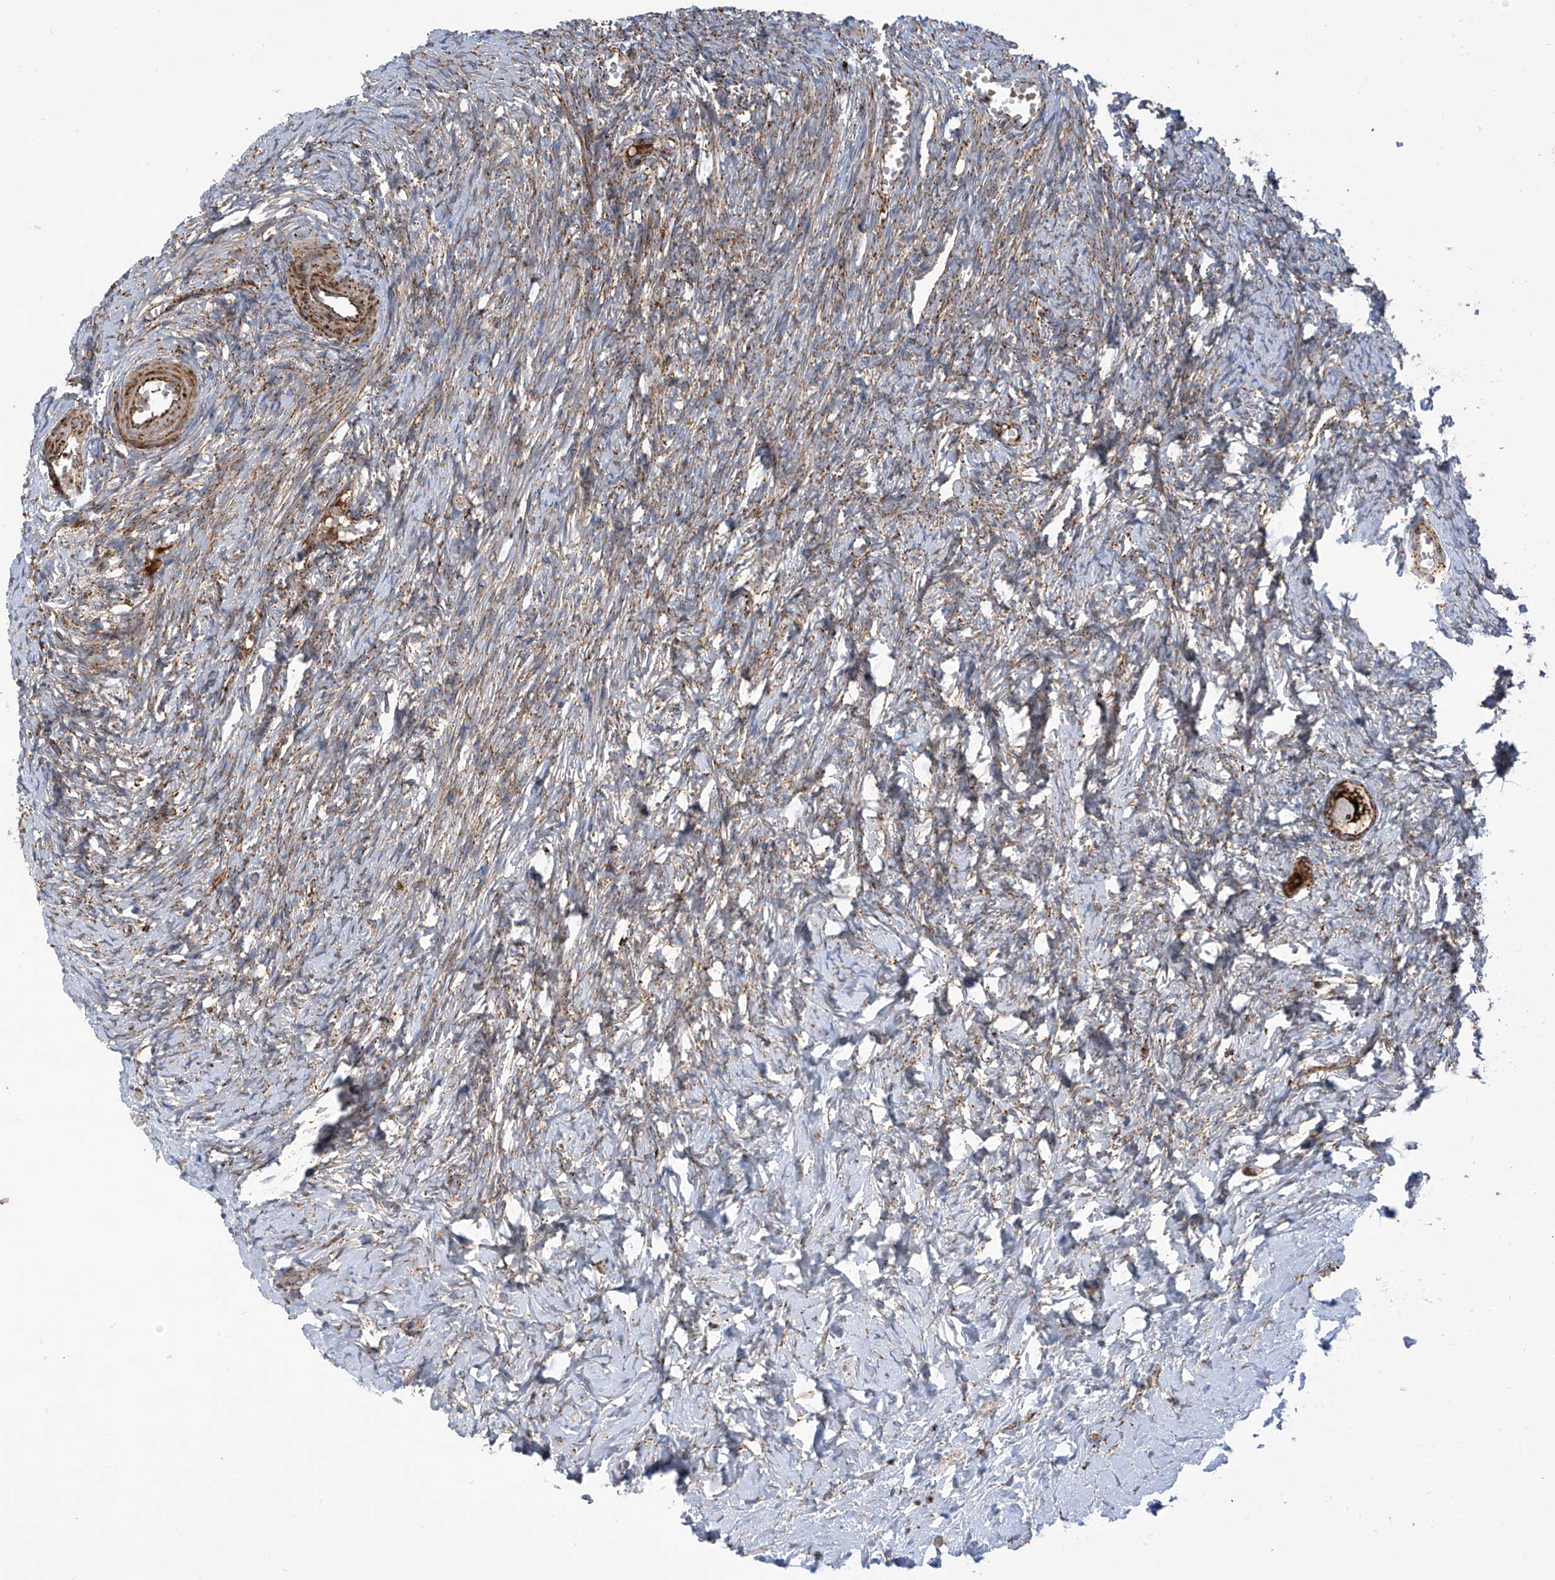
{"staining": {"intensity": "strong", "quantity": ">75%", "location": "cytoplasmic/membranous"}, "tissue": "ovary", "cell_type": "Follicle cells", "image_type": "normal", "snomed": [{"axis": "morphology", "description": "Normal tissue, NOS"}, {"axis": "topography", "description": "Ovary"}], "caption": "Immunohistochemistry of benign ovary displays high levels of strong cytoplasmic/membranous staining in about >75% of follicle cells.", "gene": "COX10", "patient": {"sex": "female", "age": 27}}